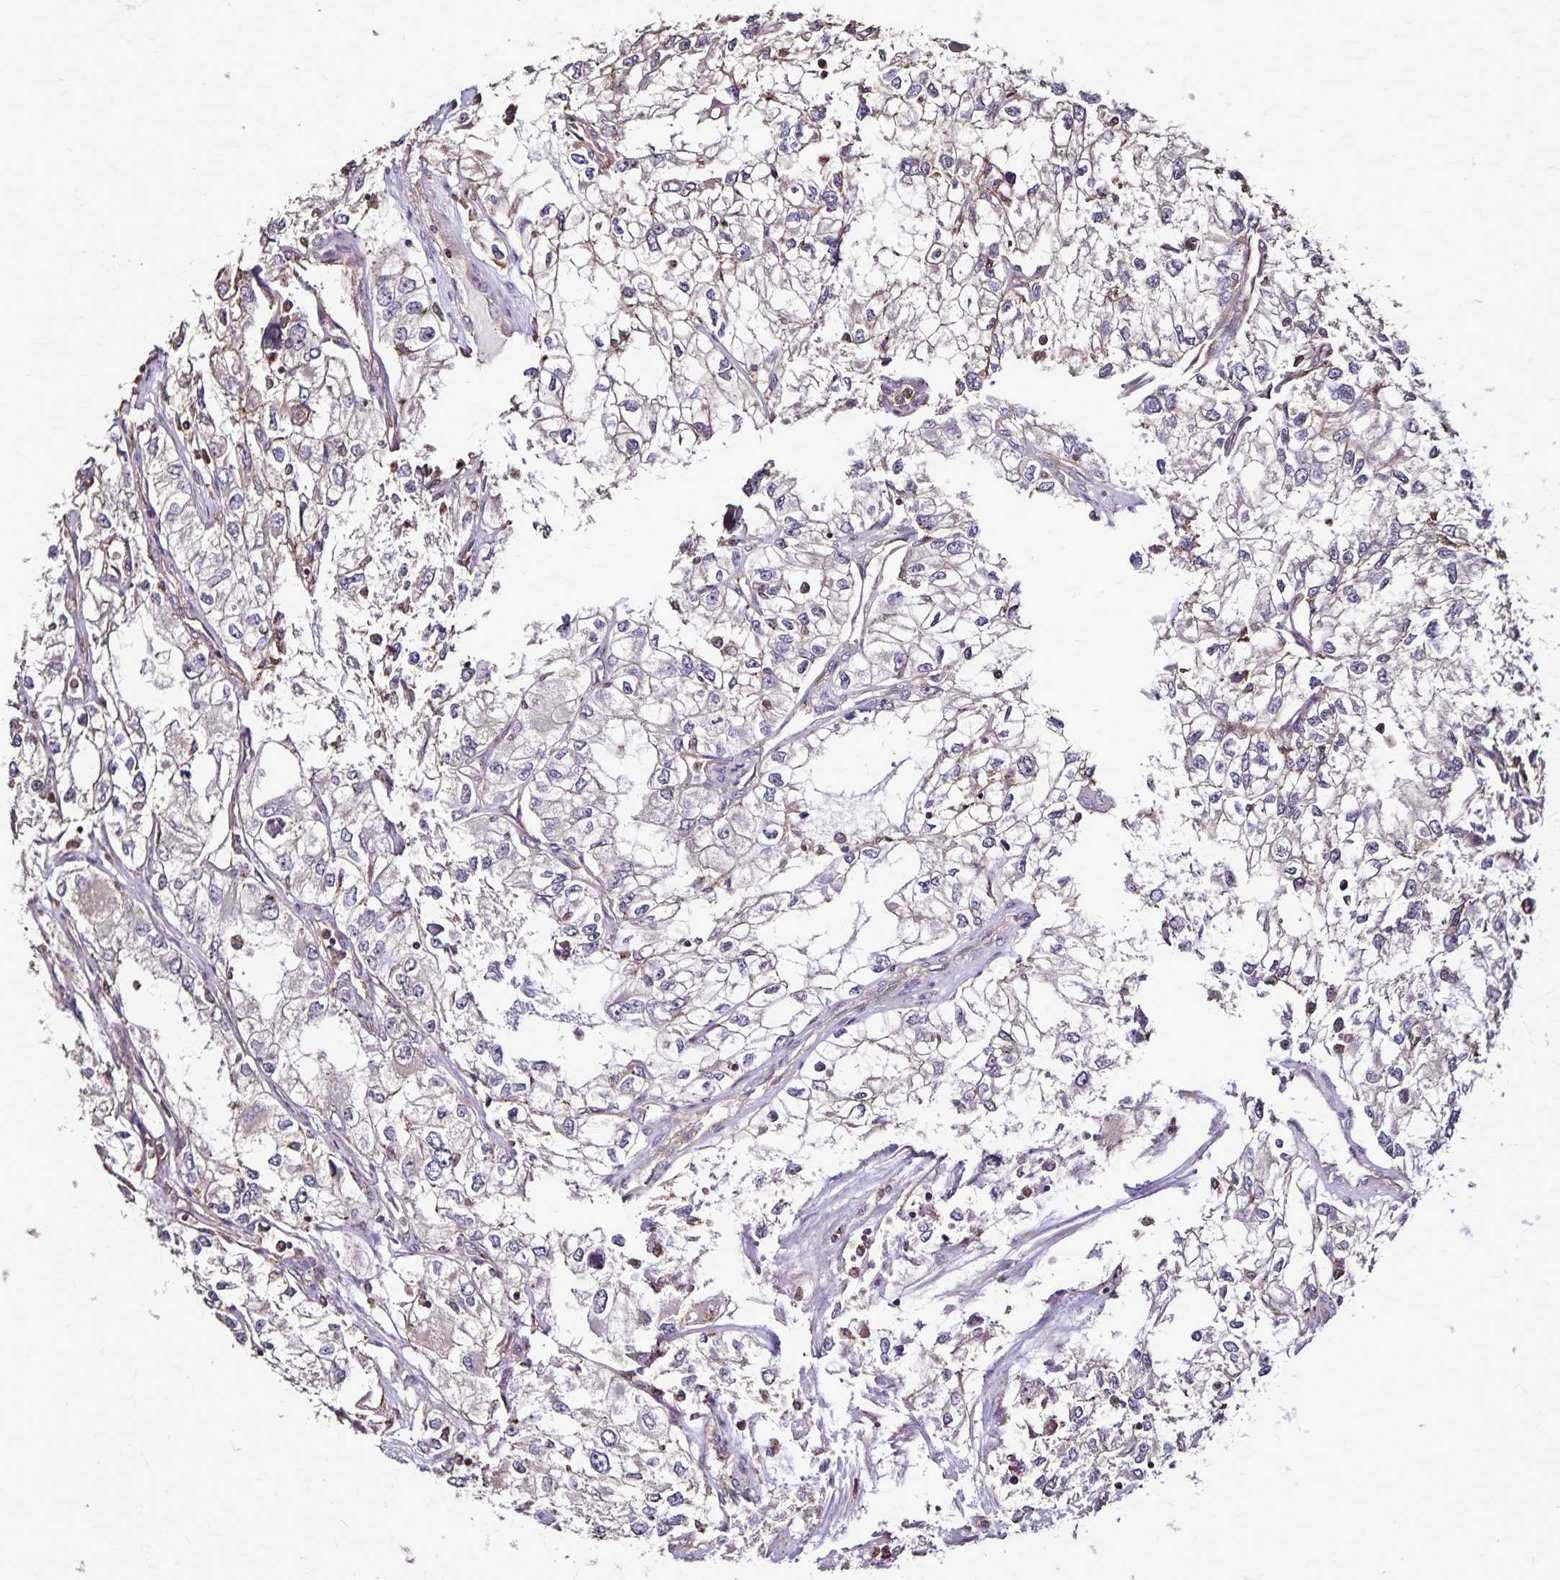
{"staining": {"intensity": "negative", "quantity": "none", "location": "none"}, "tissue": "renal cancer", "cell_type": "Tumor cells", "image_type": "cancer", "snomed": [{"axis": "morphology", "description": "Adenocarcinoma, NOS"}, {"axis": "topography", "description": "Kidney"}], "caption": "A micrograph of human adenocarcinoma (renal) is negative for staining in tumor cells.", "gene": "CHMP1B", "patient": {"sex": "female", "age": 59}}